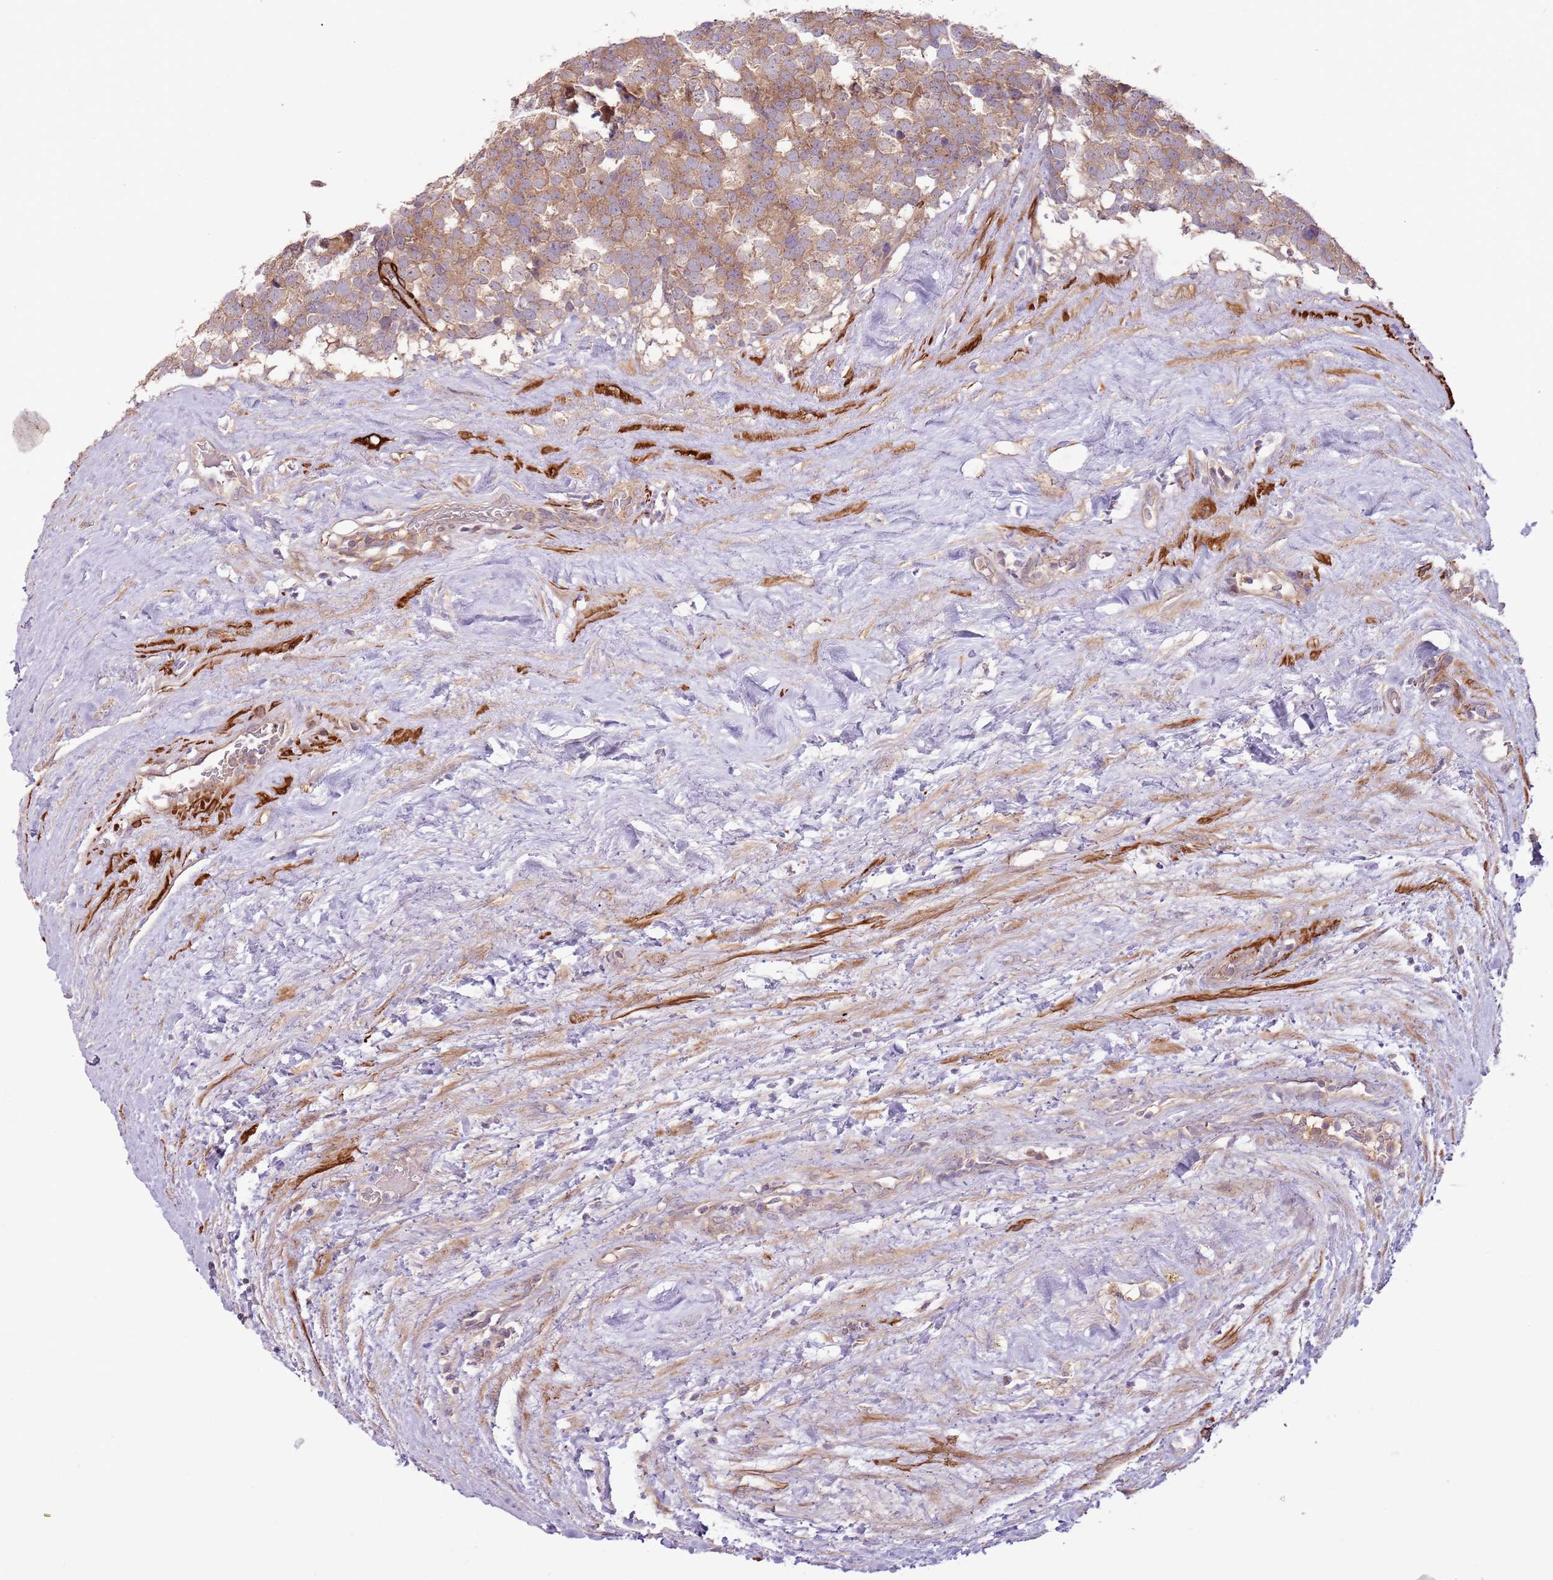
{"staining": {"intensity": "moderate", "quantity": ">75%", "location": "cytoplasmic/membranous"}, "tissue": "testis cancer", "cell_type": "Tumor cells", "image_type": "cancer", "snomed": [{"axis": "morphology", "description": "Seminoma, NOS"}, {"axis": "topography", "description": "Testis"}], "caption": "A brown stain labels moderate cytoplasmic/membranous staining of a protein in testis cancer tumor cells.", "gene": "RNF128", "patient": {"sex": "male", "age": 71}}